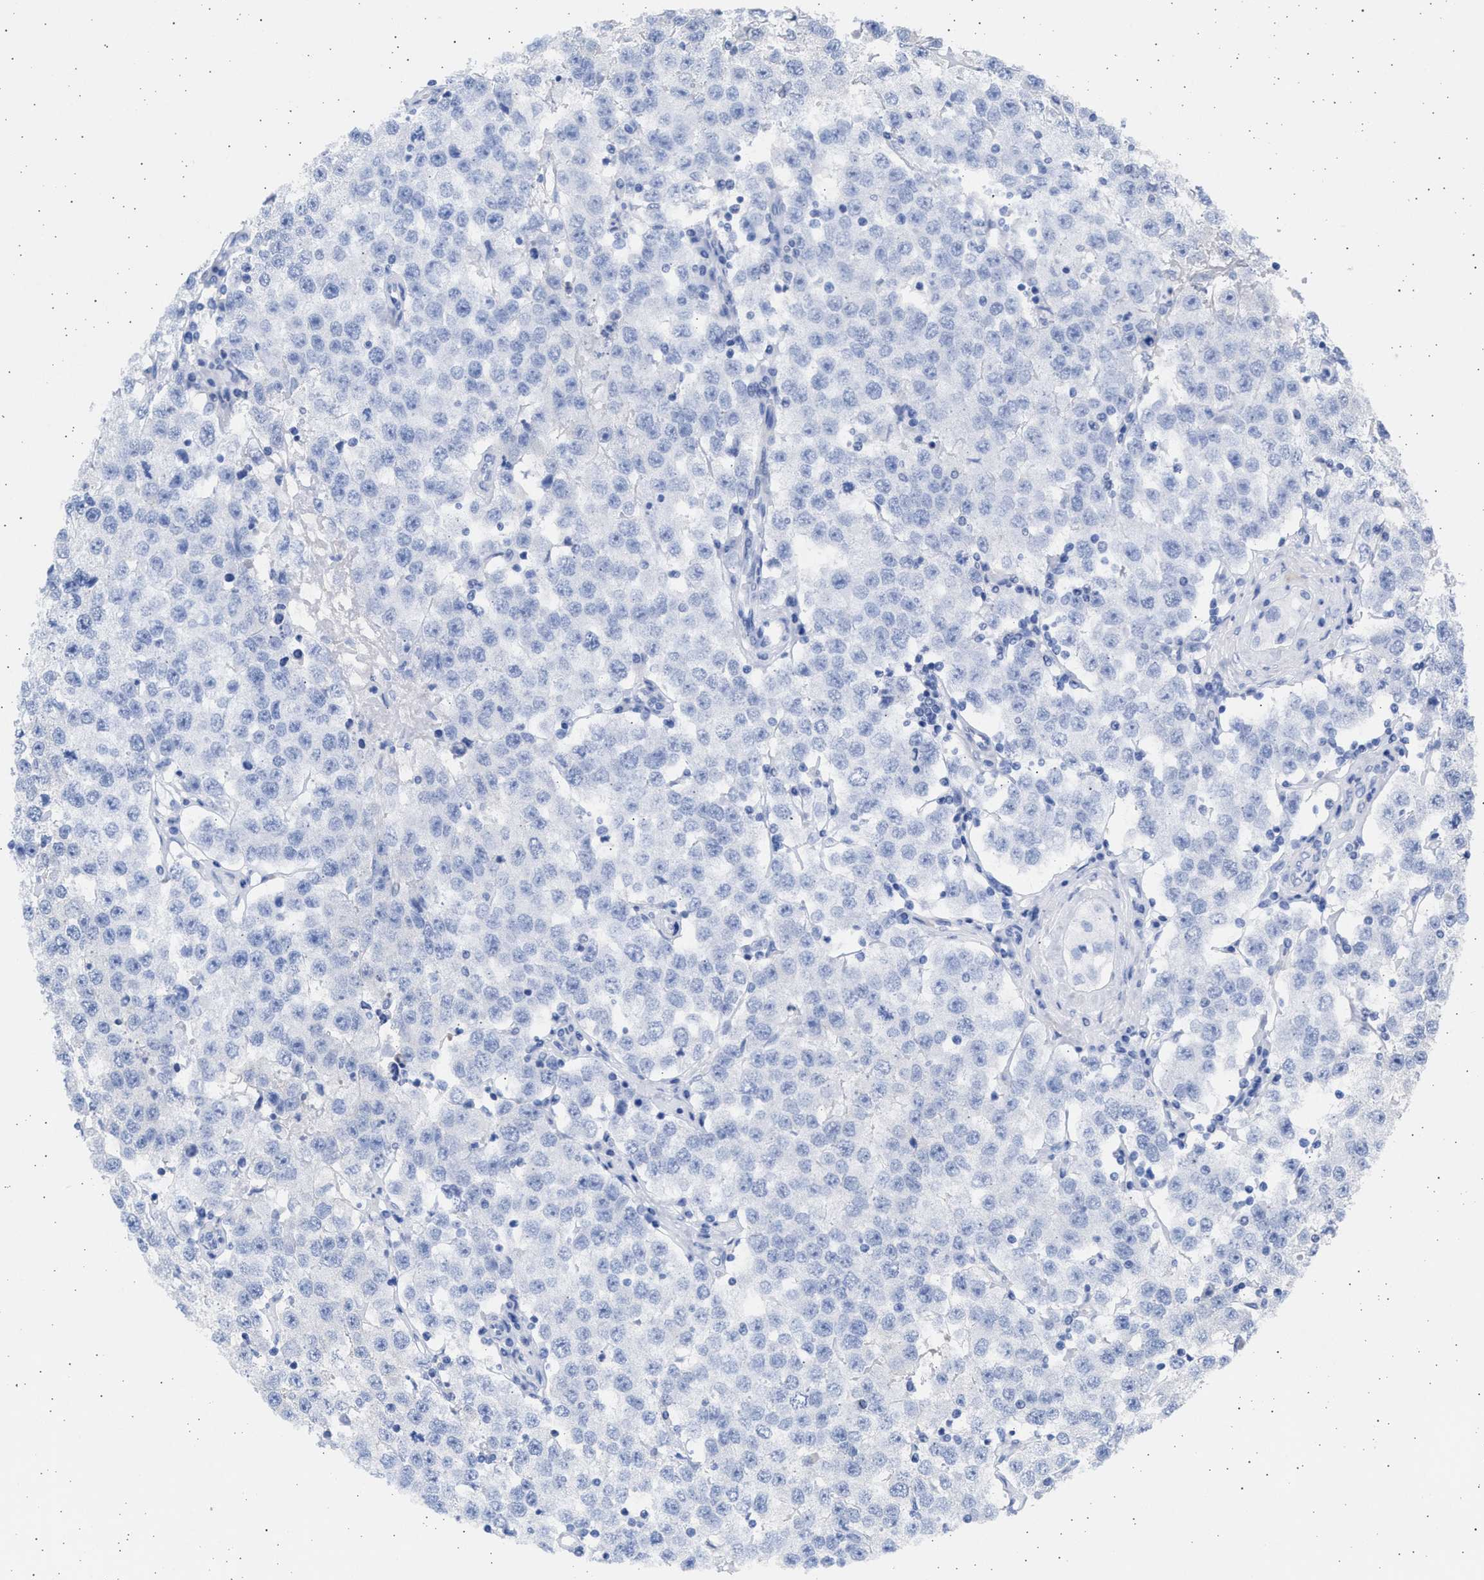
{"staining": {"intensity": "negative", "quantity": "none", "location": "none"}, "tissue": "testis cancer", "cell_type": "Tumor cells", "image_type": "cancer", "snomed": [{"axis": "morphology", "description": "Seminoma, NOS"}, {"axis": "topography", "description": "Testis"}], "caption": "Immunohistochemistry (IHC) photomicrograph of neoplastic tissue: testis seminoma stained with DAB reveals no significant protein staining in tumor cells.", "gene": "ALDOC", "patient": {"sex": "male", "age": 52}}